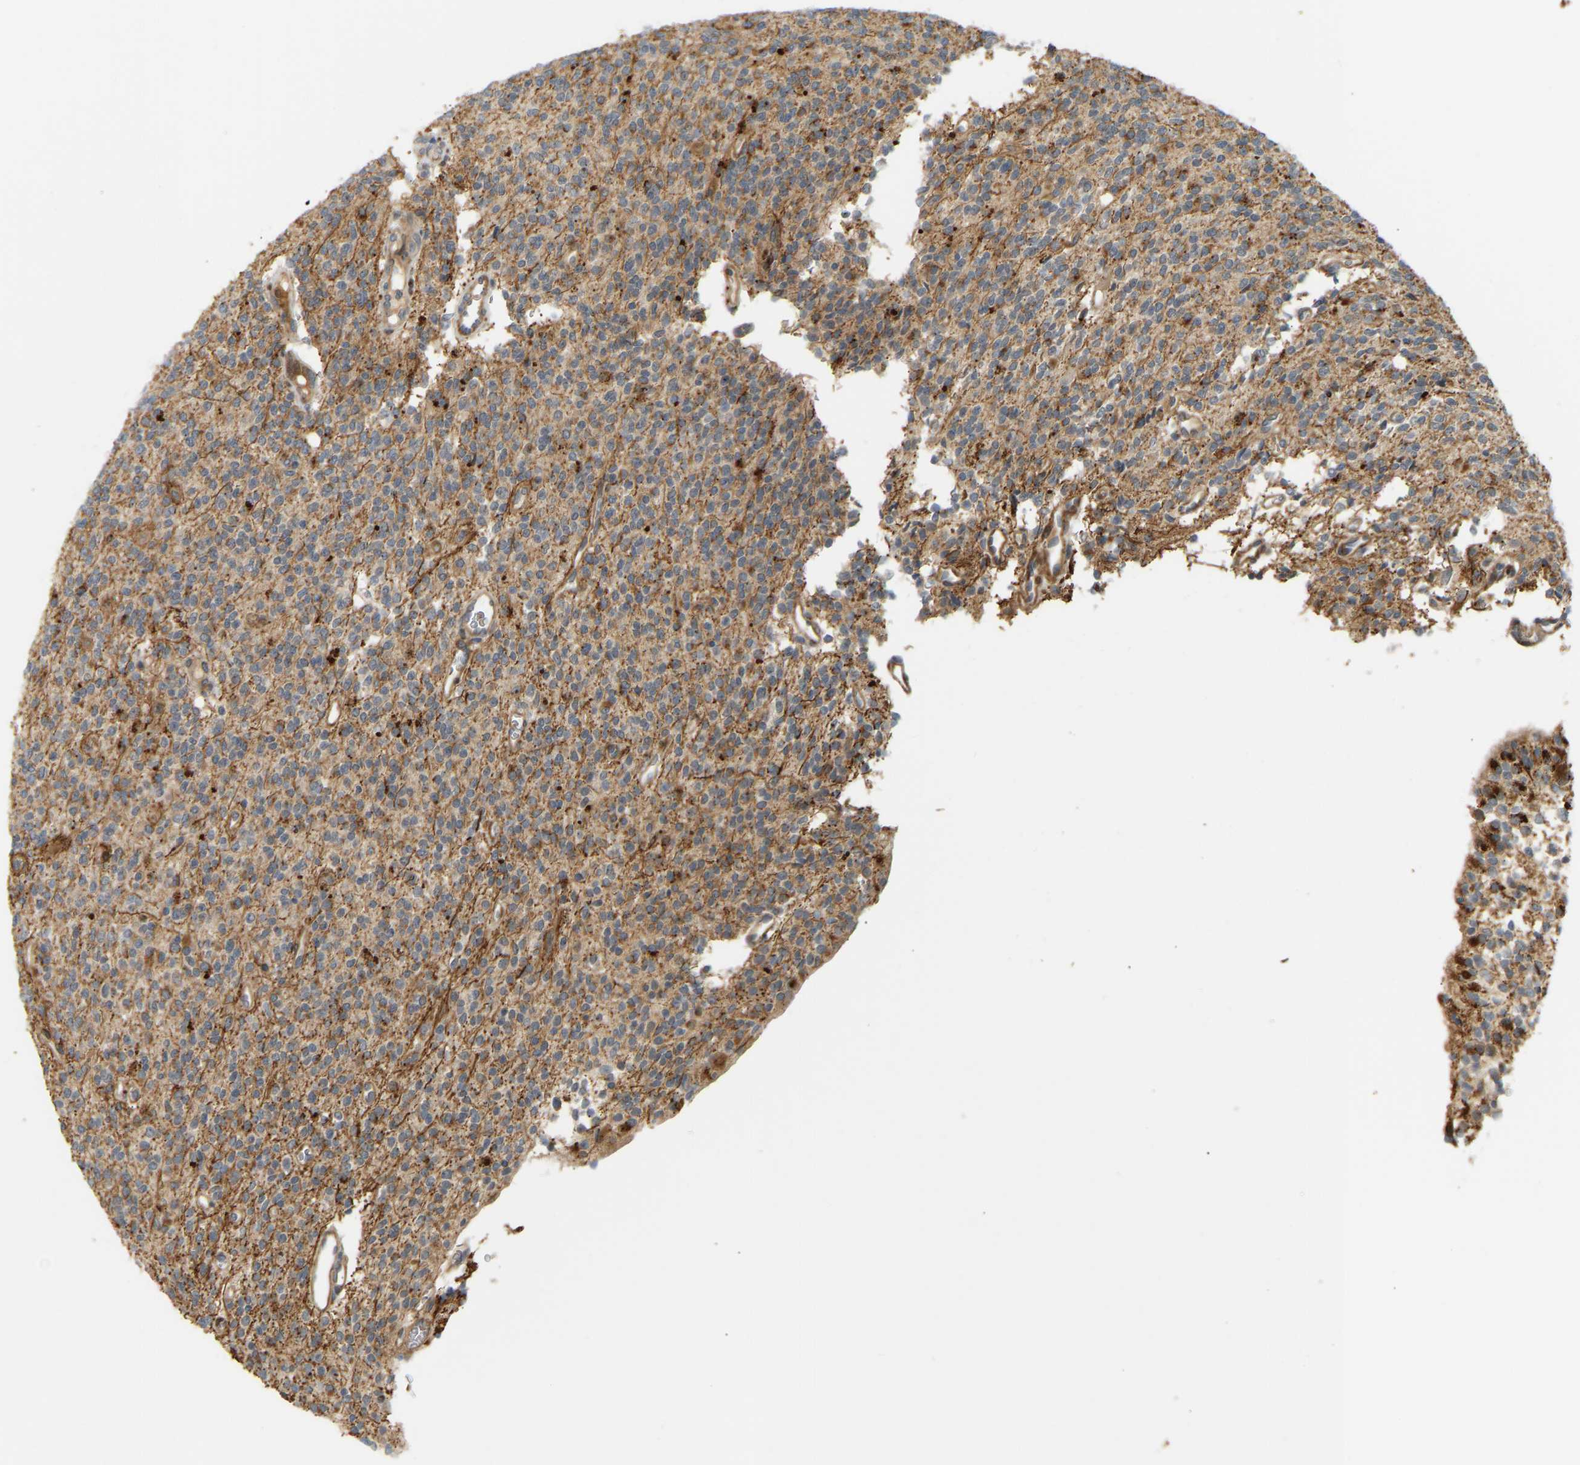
{"staining": {"intensity": "moderate", "quantity": ">75%", "location": "cytoplasmic/membranous"}, "tissue": "glioma", "cell_type": "Tumor cells", "image_type": "cancer", "snomed": [{"axis": "morphology", "description": "Glioma, malignant, High grade"}, {"axis": "topography", "description": "Brain"}], "caption": "Approximately >75% of tumor cells in human malignant glioma (high-grade) exhibit moderate cytoplasmic/membranous protein positivity as visualized by brown immunohistochemical staining.", "gene": "POGLUT2", "patient": {"sex": "male", "age": 34}}